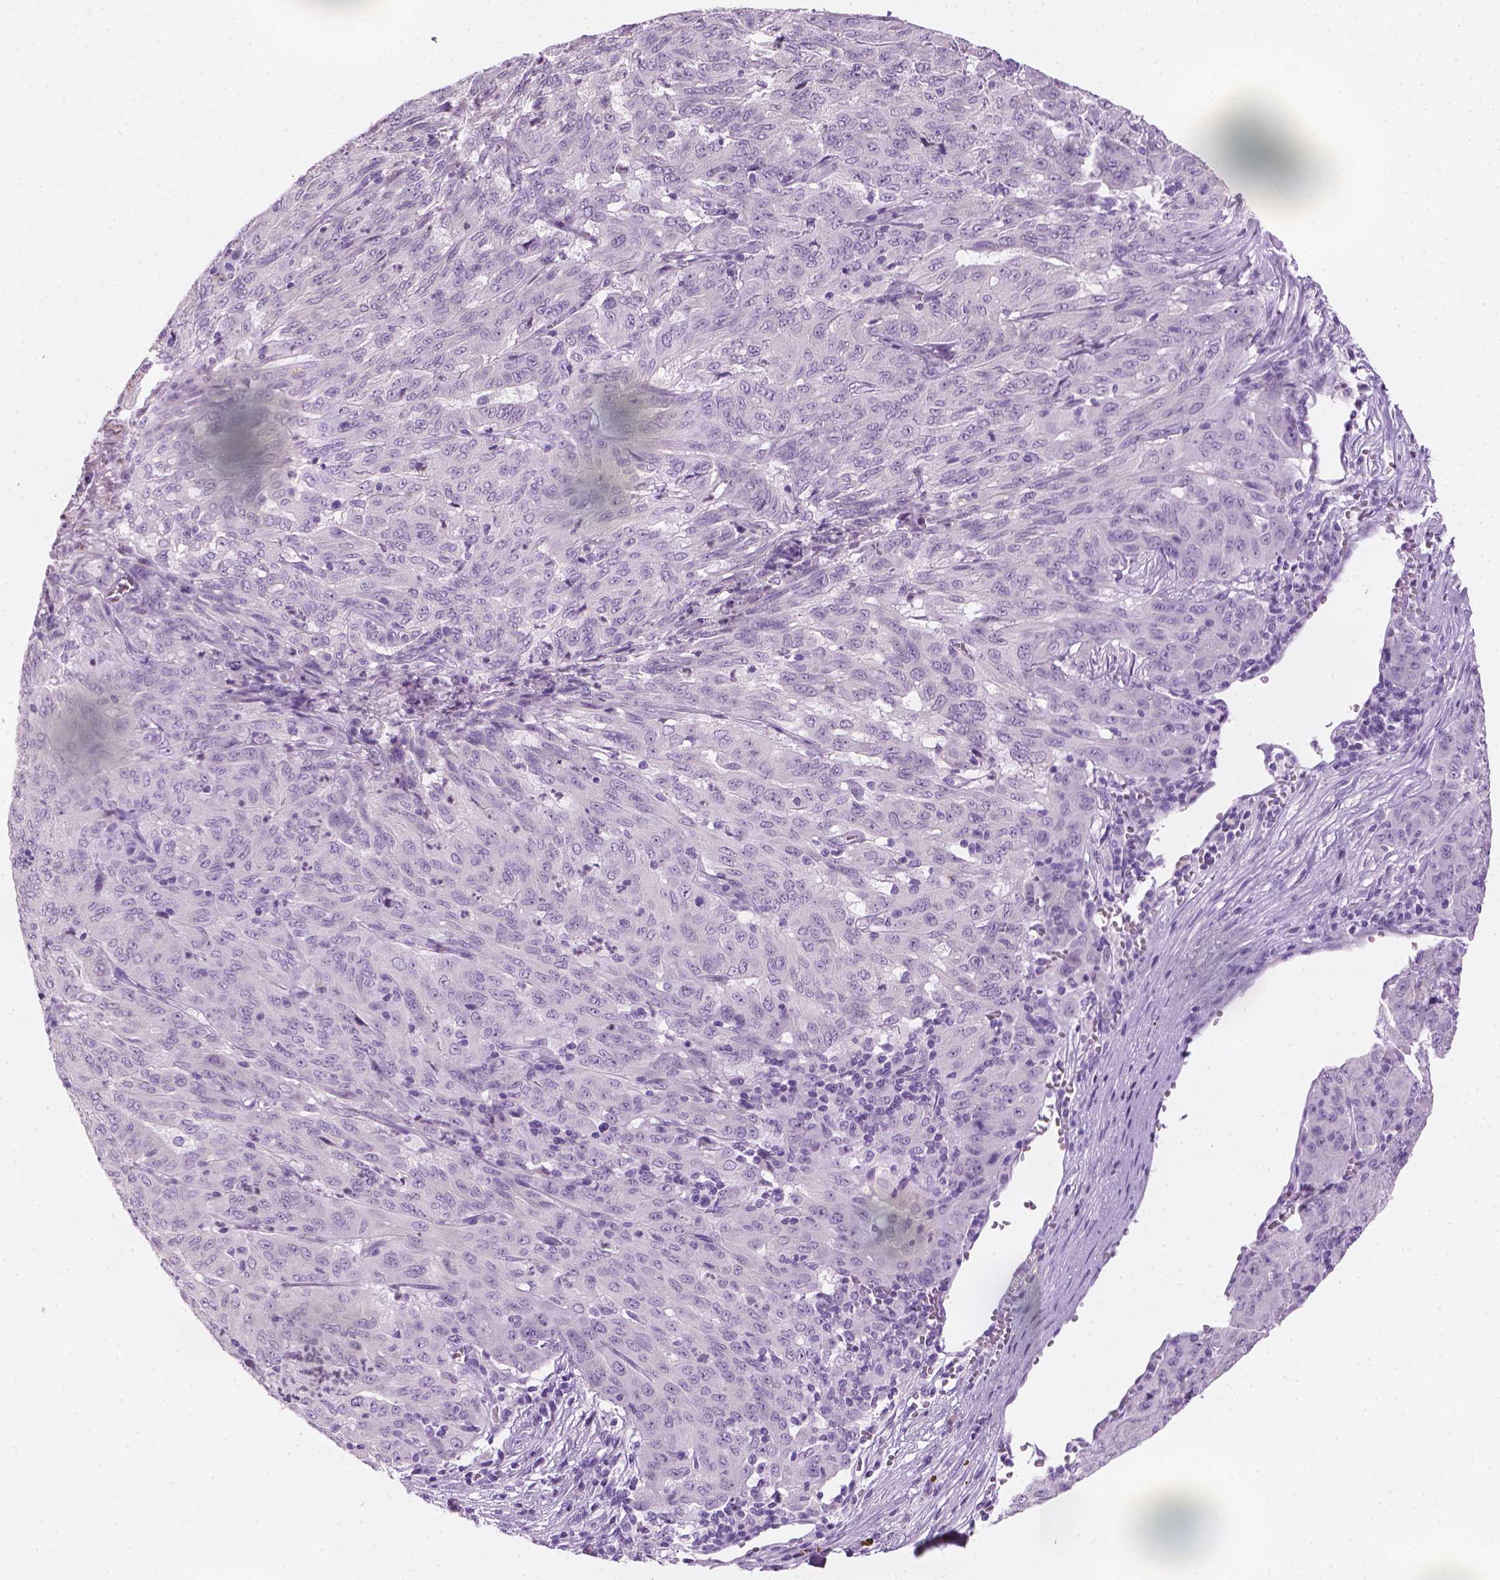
{"staining": {"intensity": "negative", "quantity": "none", "location": "none"}, "tissue": "pancreatic cancer", "cell_type": "Tumor cells", "image_type": "cancer", "snomed": [{"axis": "morphology", "description": "Adenocarcinoma, NOS"}, {"axis": "topography", "description": "Pancreas"}], "caption": "A photomicrograph of pancreatic cancer (adenocarcinoma) stained for a protein displays no brown staining in tumor cells.", "gene": "TTC29", "patient": {"sex": "male", "age": 63}}